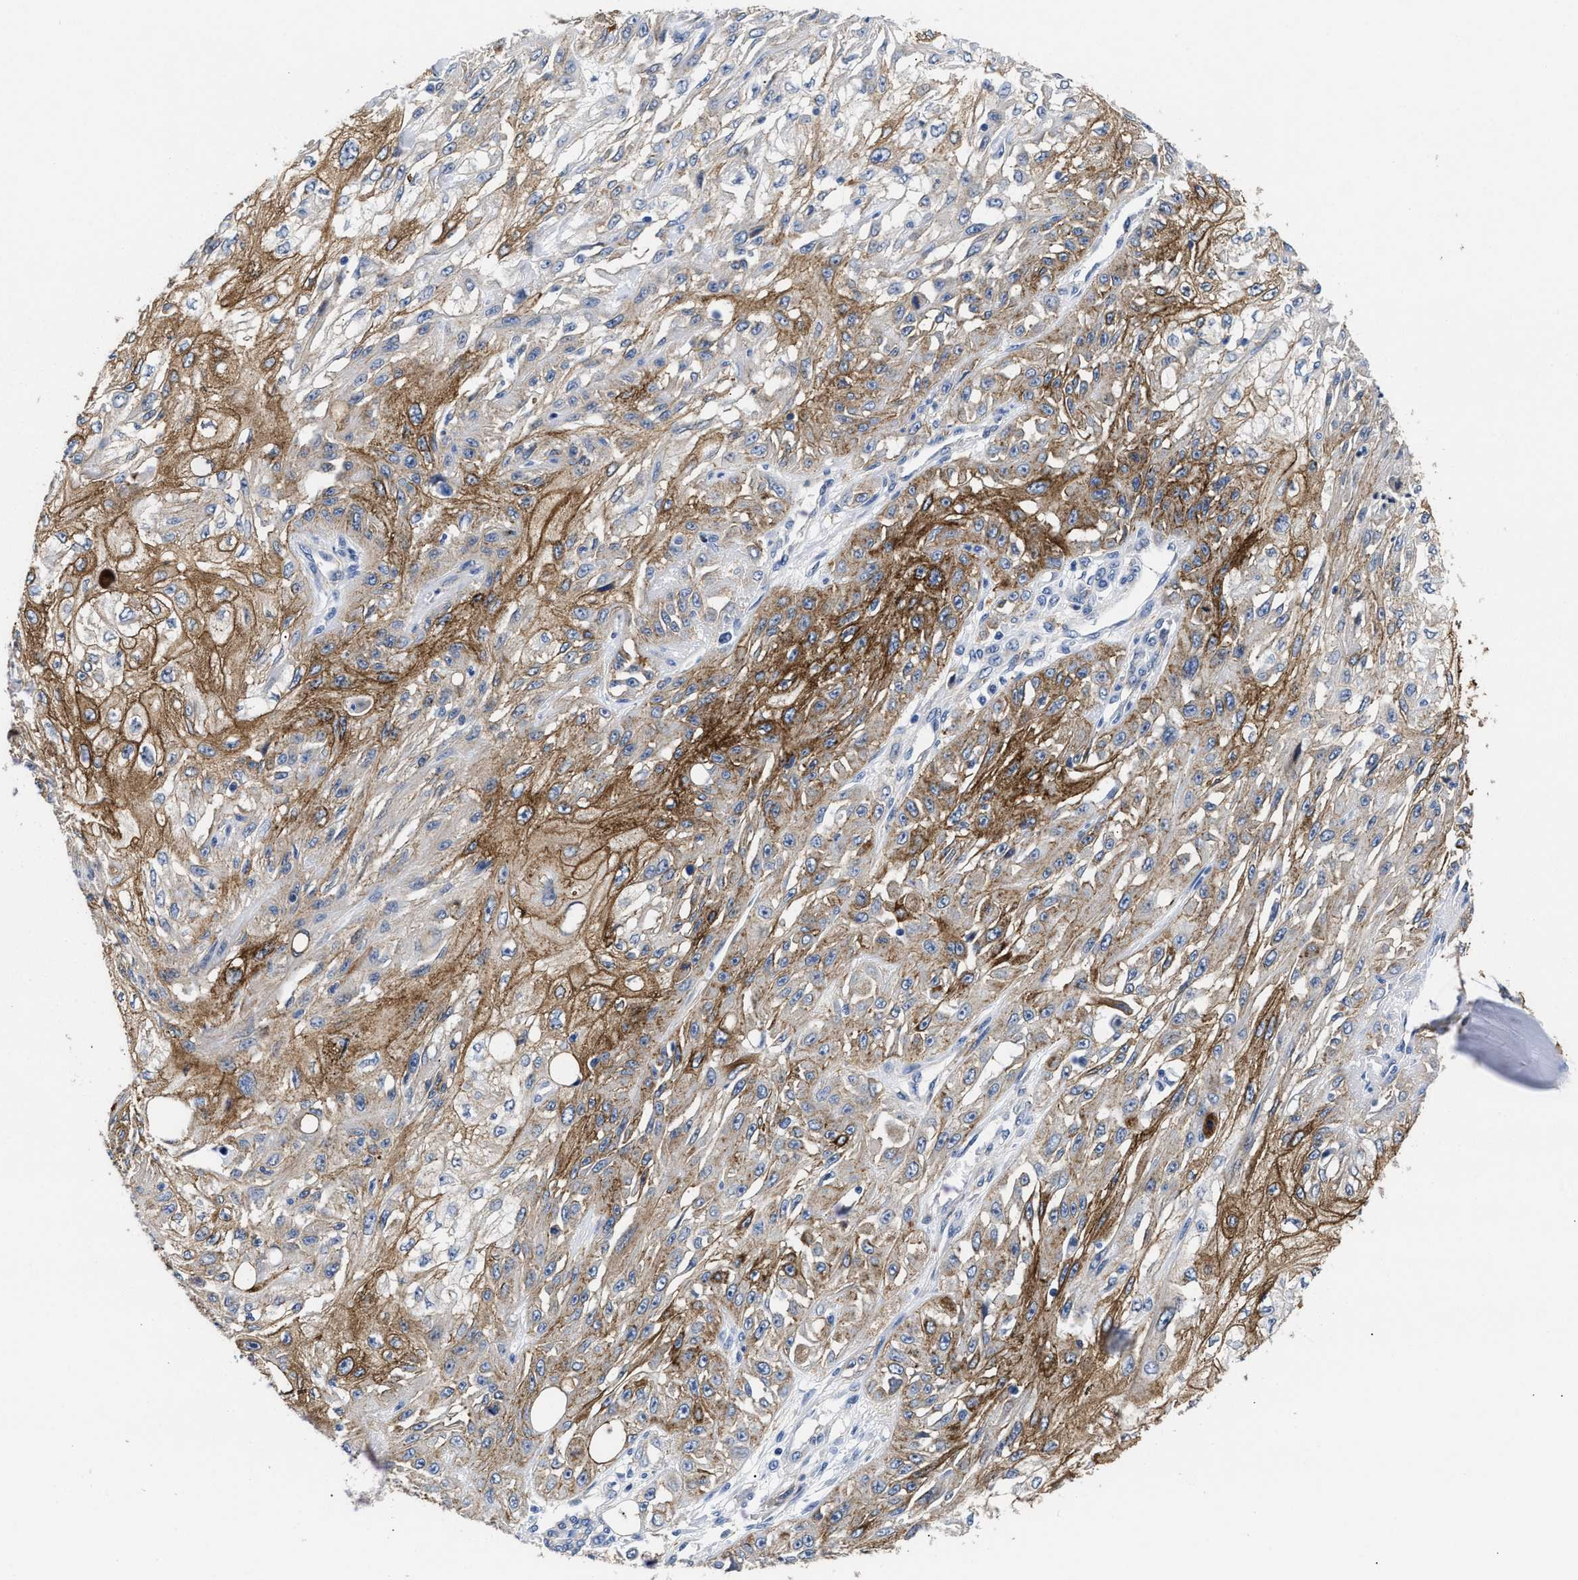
{"staining": {"intensity": "moderate", "quantity": ">75%", "location": "cytoplasmic/membranous"}, "tissue": "skin cancer", "cell_type": "Tumor cells", "image_type": "cancer", "snomed": [{"axis": "morphology", "description": "Squamous cell carcinoma, NOS"}, {"axis": "morphology", "description": "Squamous cell carcinoma, metastatic, NOS"}, {"axis": "topography", "description": "Skin"}, {"axis": "topography", "description": "Lymph node"}], "caption": "Moderate cytoplasmic/membranous expression is identified in approximately >75% of tumor cells in metastatic squamous cell carcinoma (skin).", "gene": "TRIM29", "patient": {"sex": "male", "age": 75}}